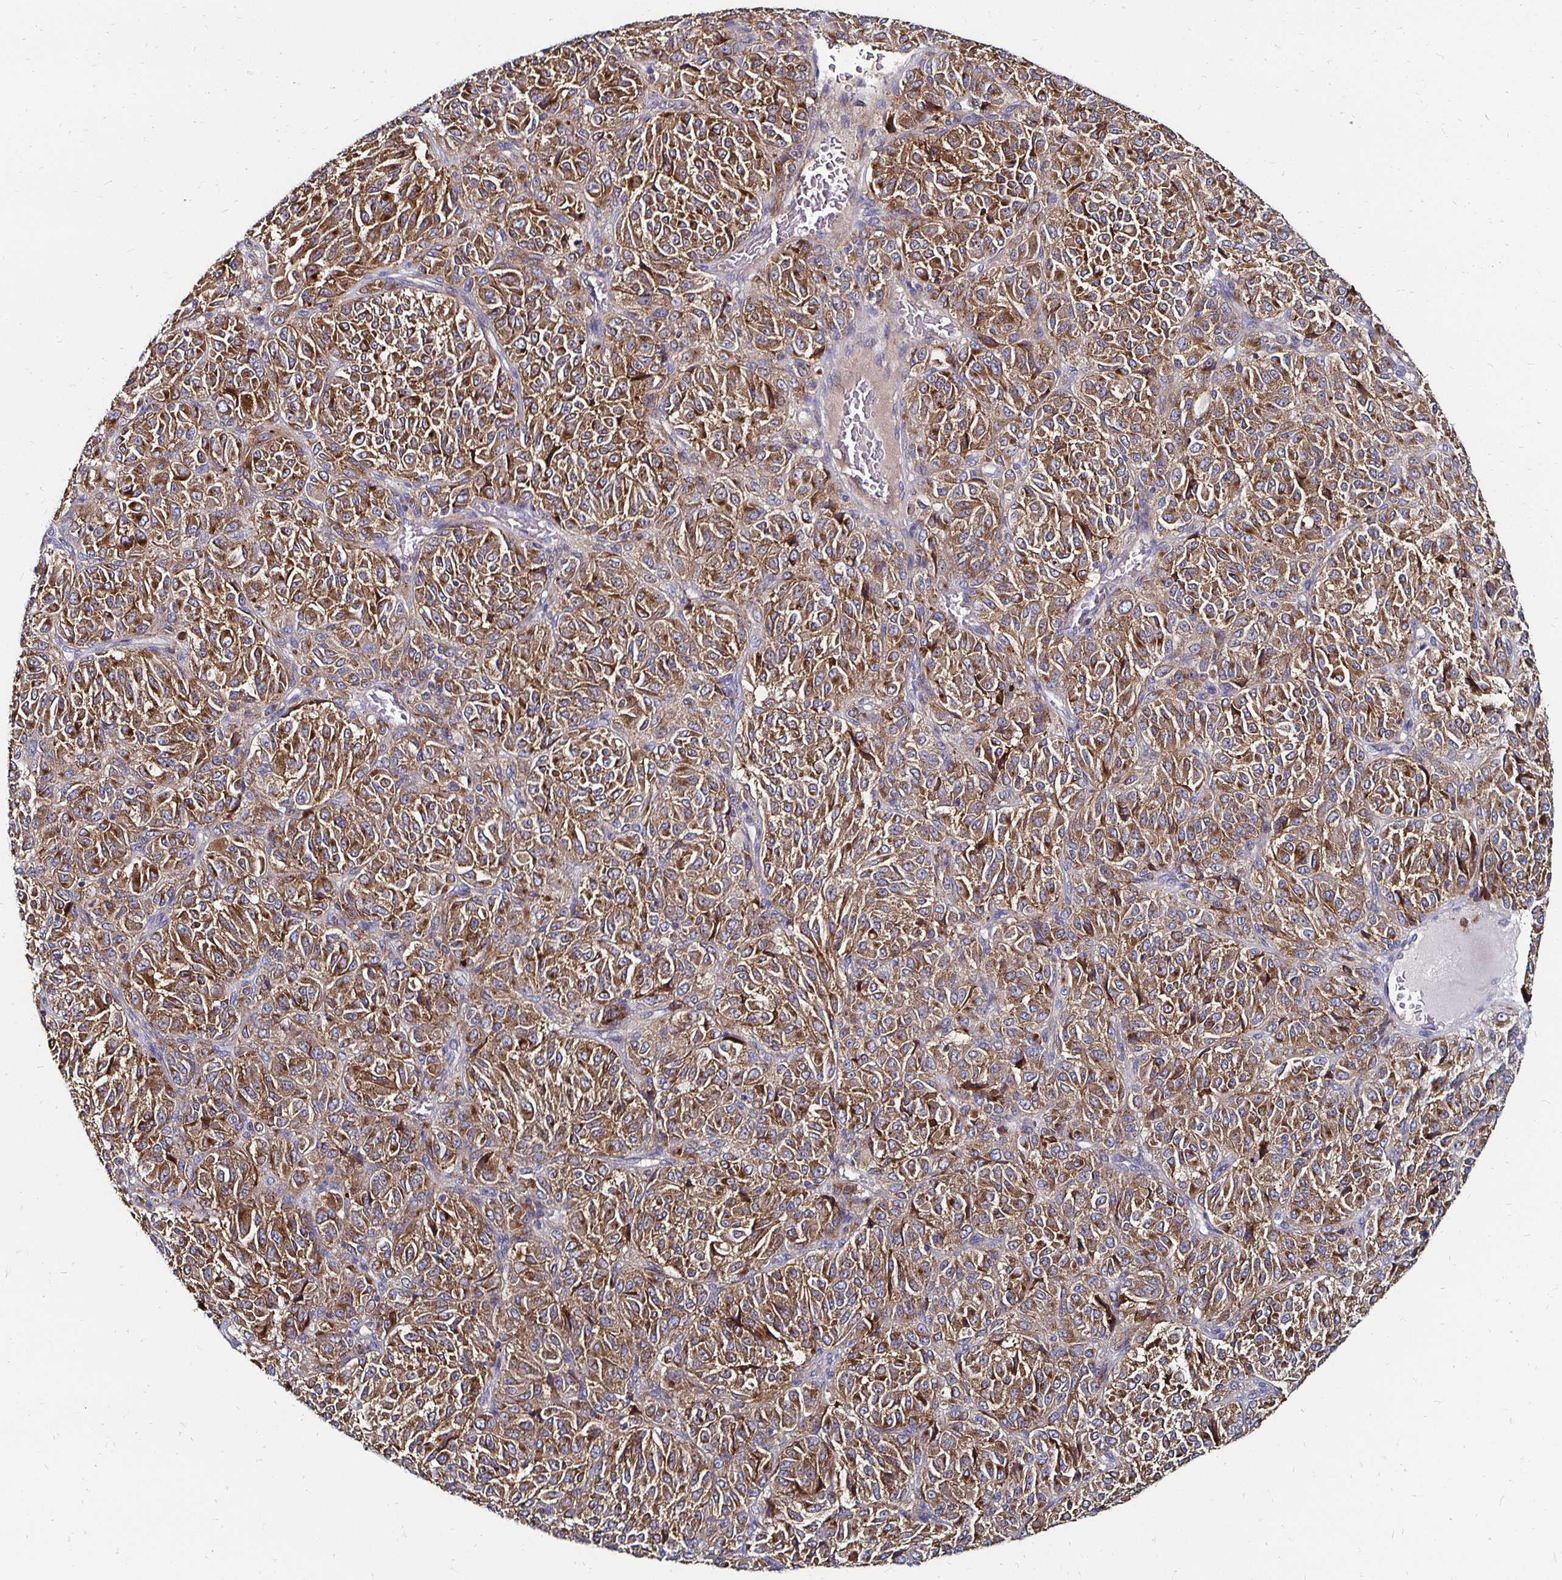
{"staining": {"intensity": "moderate", "quantity": ">75%", "location": "cytoplasmic/membranous"}, "tissue": "melanoma", "cell_type": "Tumor cells", "image_type": "cancer", "snomed": [{"axis": "morphology", "description": "Malignant melanoma, Metastatic site"}, {"axis": "topography", "description": "Brain"}], "caption": "Protein analysis of melanoma tissue reveals moderate cytoplasmic/membranous staining in approximately >75% of tumor cells.", "gene": "NCSTN", "patient": {"sex": "female", "age": 56}}